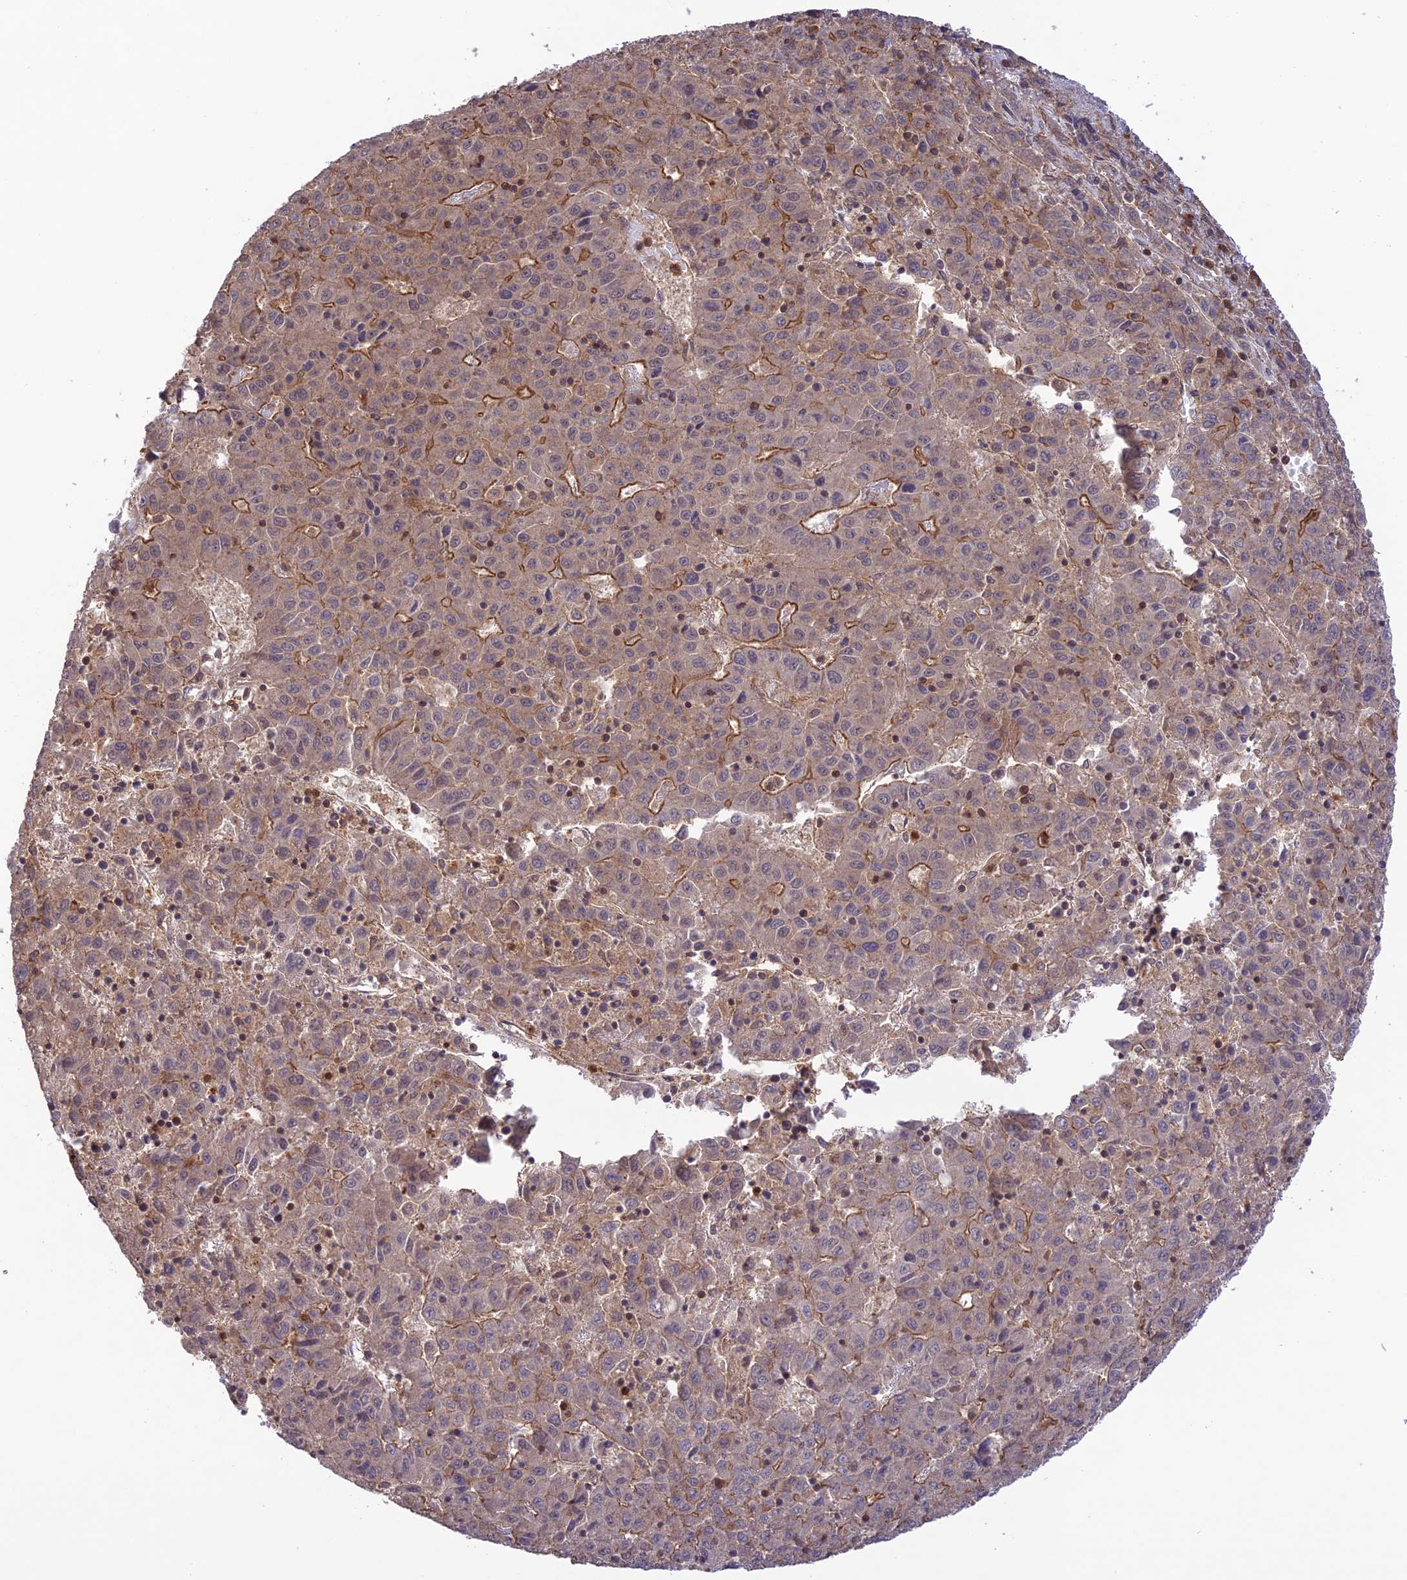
{"staining": {"intensity": "weak", "quantity": "25%-75%", "location": "cytoplasmic/membranous"}, "tissue": "liver cancer", "cell_type": "Tumor cells", "image_type": "cancer", "snomed": [{"axis": "morphology", "description": "Carcinoma, Hepatocellular, NOS"}, {"axis": "topography", "description": "Liver"}], "caption": "Immunohistochemical staining of human hepatocellular carcinoma (liver) reveals low levels of weak cytoplasmic/membranous expression in about 25%-75% of tumor cells.", "gene": "FCHSD1", "patient": {"sex": "female", "age": 53}}